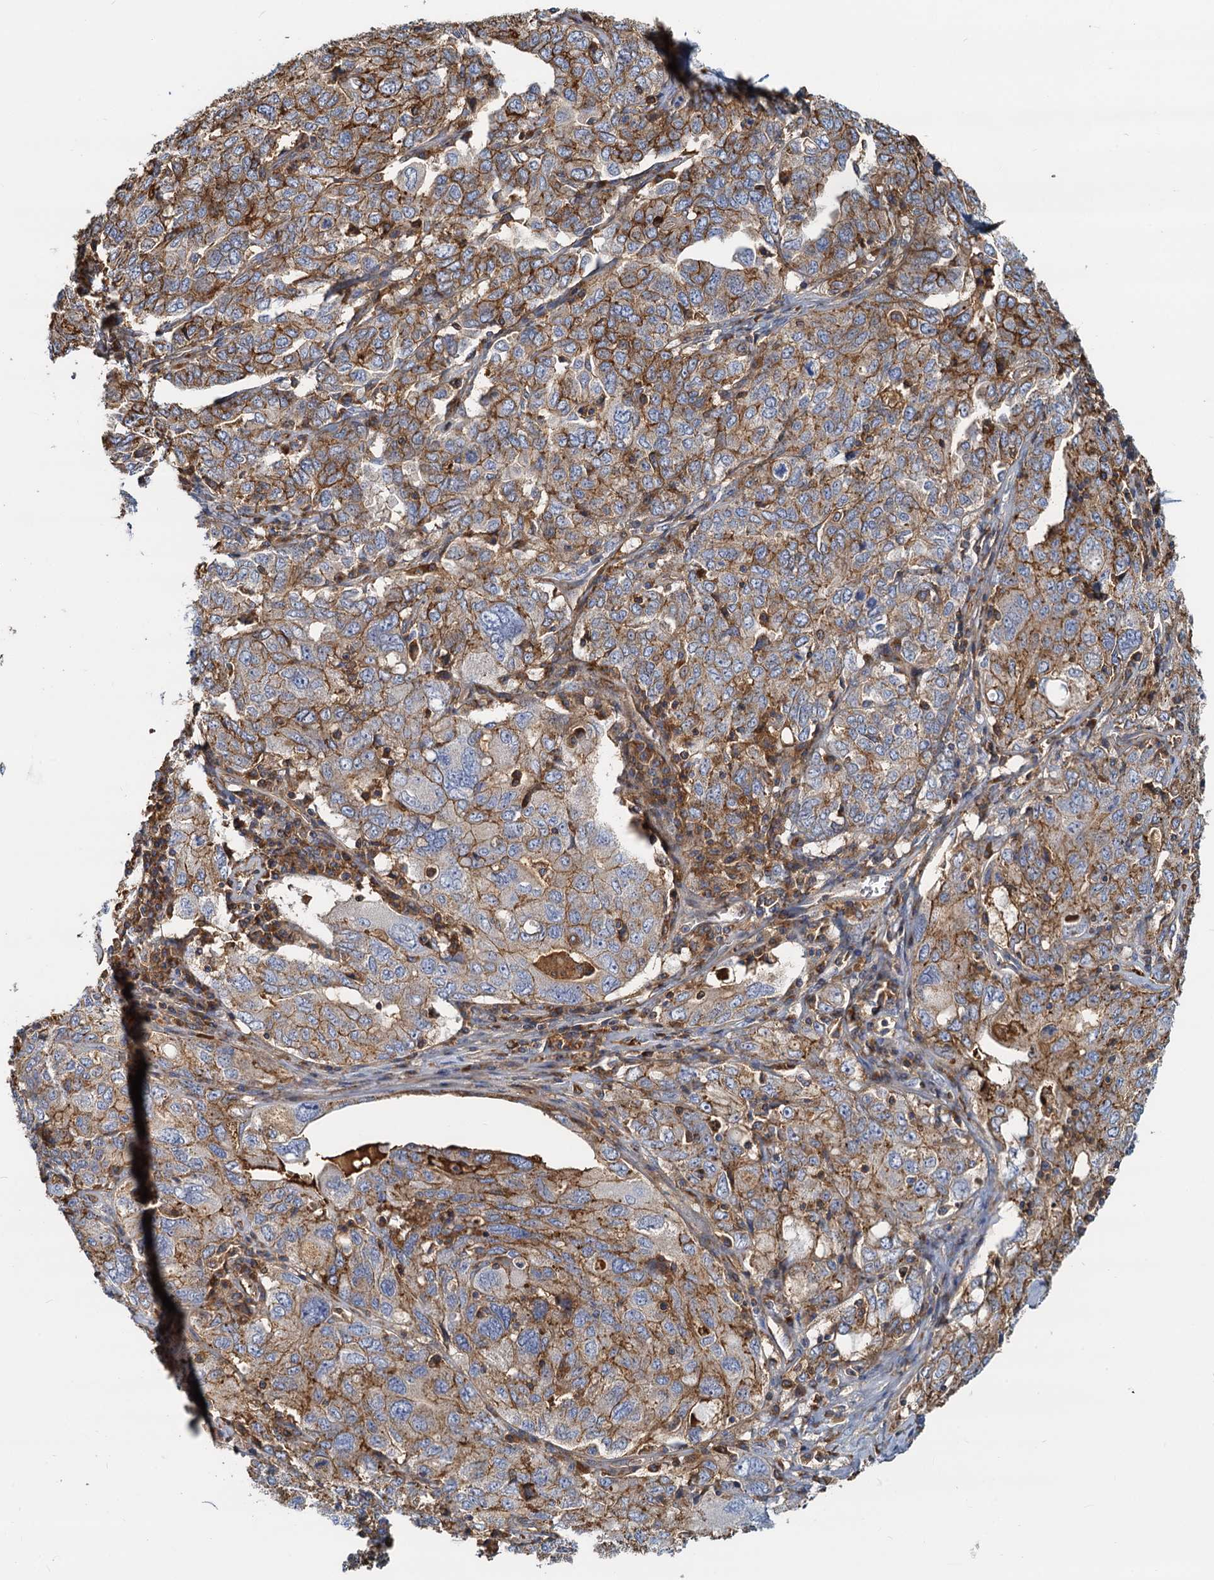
{"staining": {"intensity": "moderate", "quantity": ">75%", "location": "cytoplasmic/membranous"}, "tissue": "ovarian cancer", "cell_type": "Tumor cells", "image_type": "cancer", "snomed": [{"axis": "morphology", "description": "Carcinoma, endometroid"}, {"axis": "topography", "description": "Ovary"}], "caption": "Ovarian endometroid carcinoma was stained to show a protein in brown. There is medium levels of moderate cytoplasmic/membranous positivity in approximately >75% of tumor cells.", "gene": "LNX2", "patient": {"sex": "female", "age": 62}}